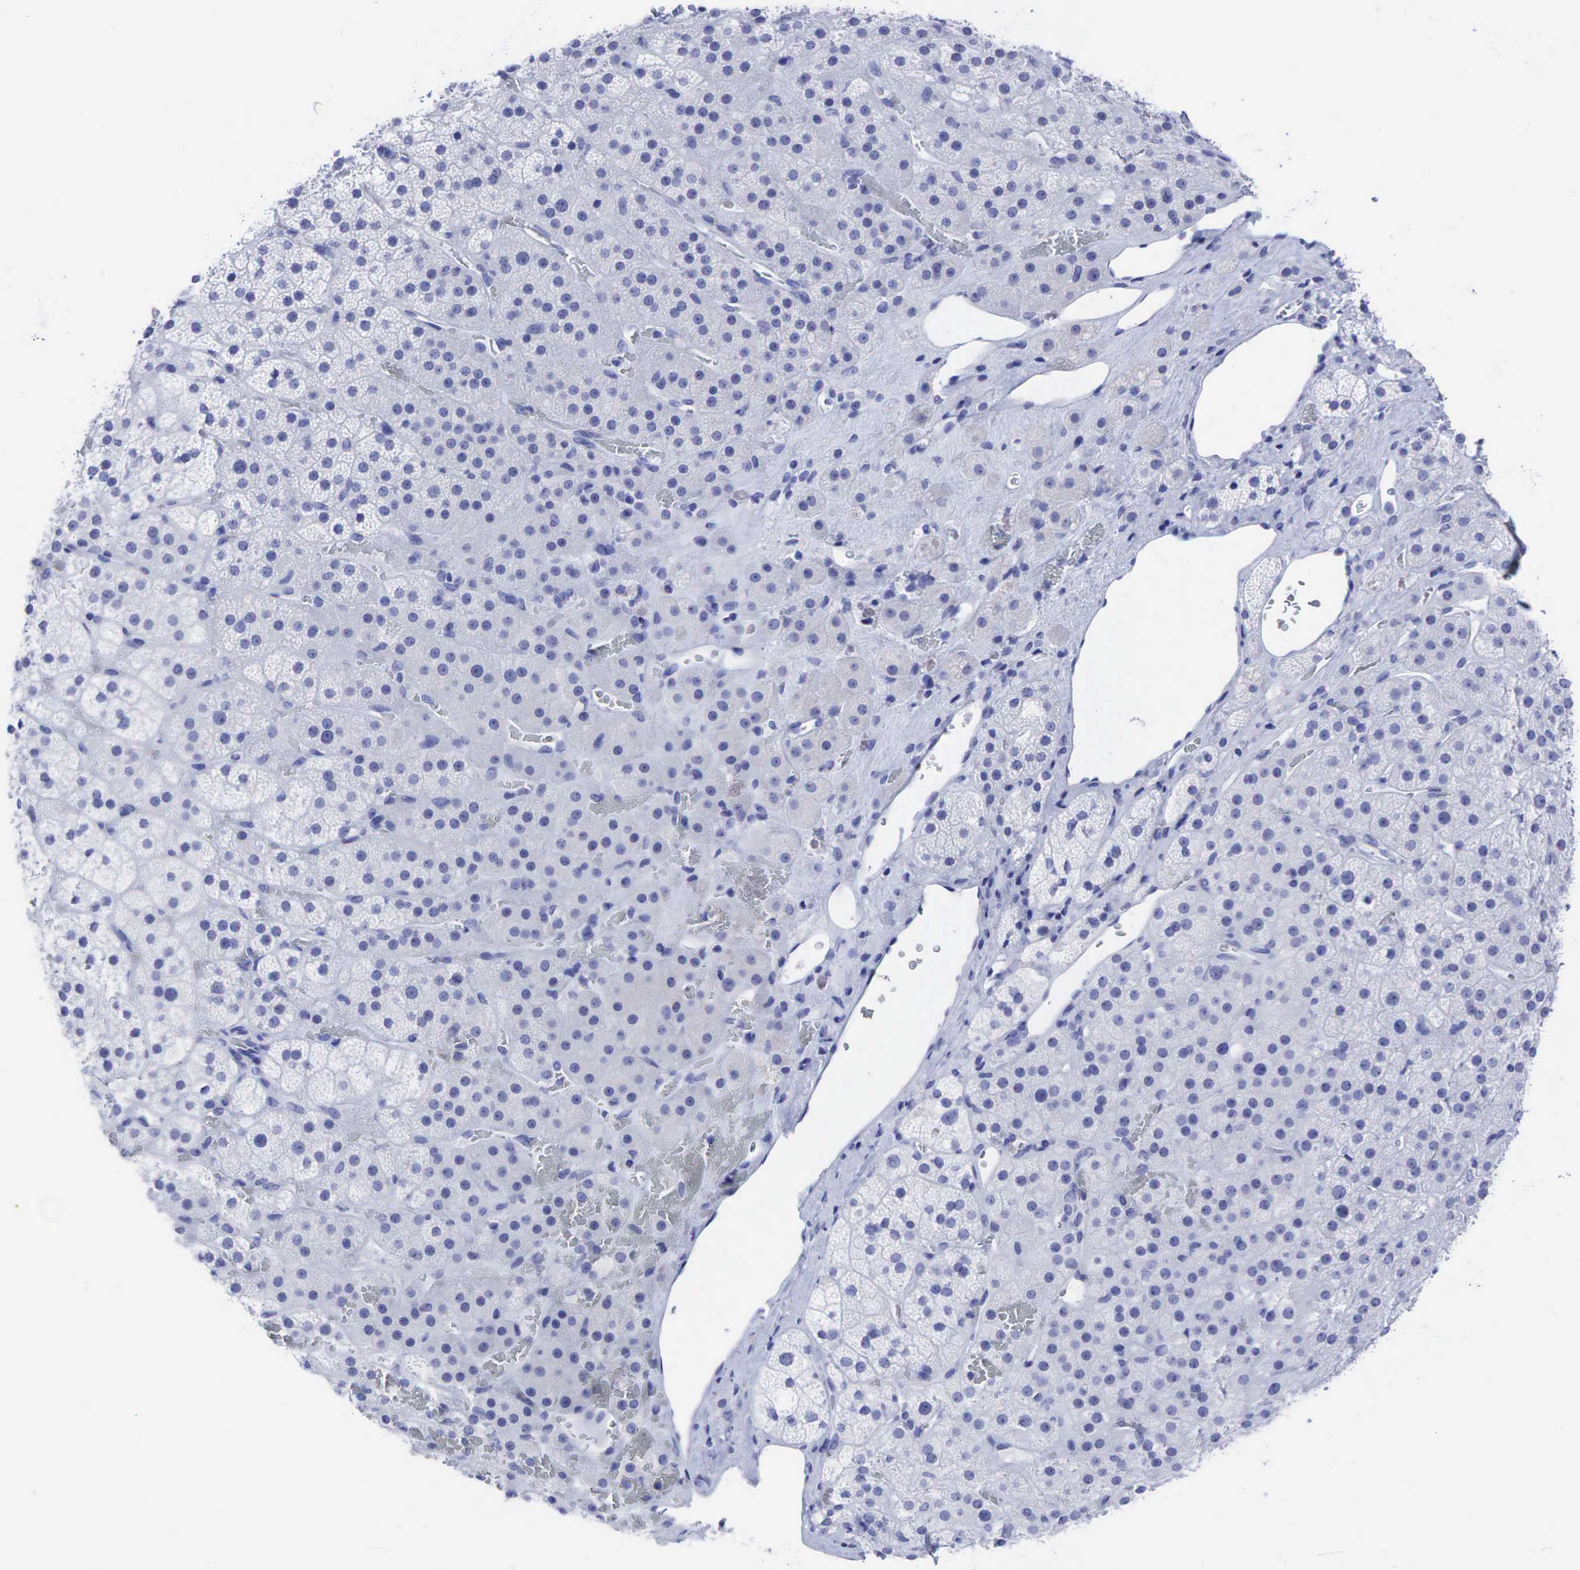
{"staining": {"intensity": "negative", "quantity": "none", "location": "none"}, "tissue": "adrenal gland", "cell_type": "Glandular cells", "image_type": "normal", "snomed": [{"axis": "morphology", "description": "Normal tissue, NOS"}, {"axis": "topography", "description": "Adrenal gland"}], "caption": "The histopathology image demonstrates no significant expression in glandular cells of adrenal gland.", "gene": "CEACAM5", "patient": {"sex": "male", "age": 57}}